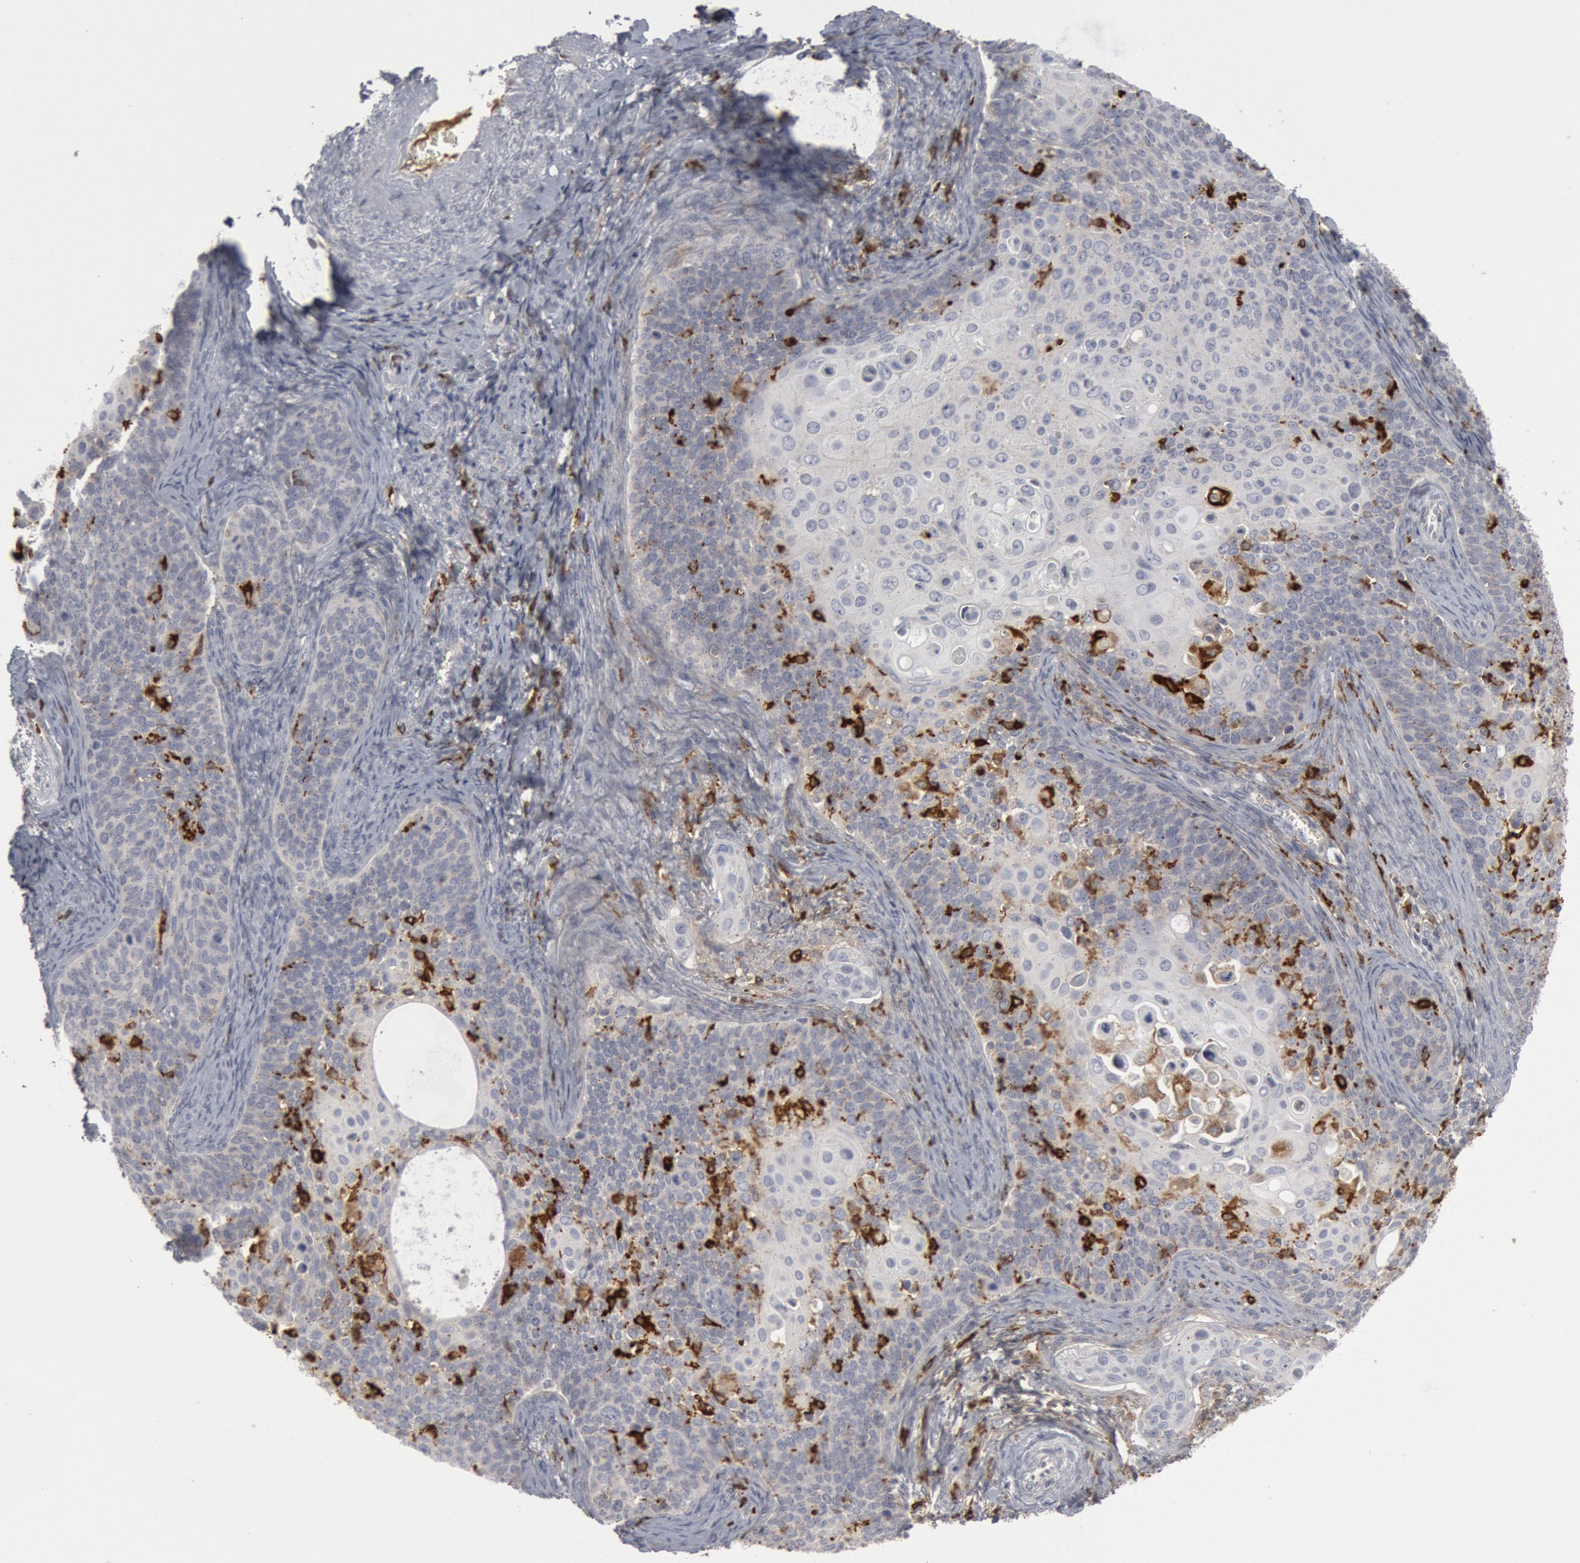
{"staining": {"intensity": "moderate", "quantity": "<25%", "location": "cytoplasmic/membranous"}, "tissue": "cervical cancer", "cell_type": "Tumor cells", "image_type": "cancer", "snomed": [{"axis": "morphology", "description": "Squamous cell carcinoma, NOS"}, {"axis": "topography", "description": "Cervix"}], "caption": "A photomicrograph of human cervical cancer (squamous cell carcinoma) stained for a protein shows moderate cytoplasmic/membranous brown staining in tumor cells. The protein of interest is shown in brown color, while the nuclei are stained blue.", "gene": "C1QC", "patient": {"sex": "female", "age": 33}}